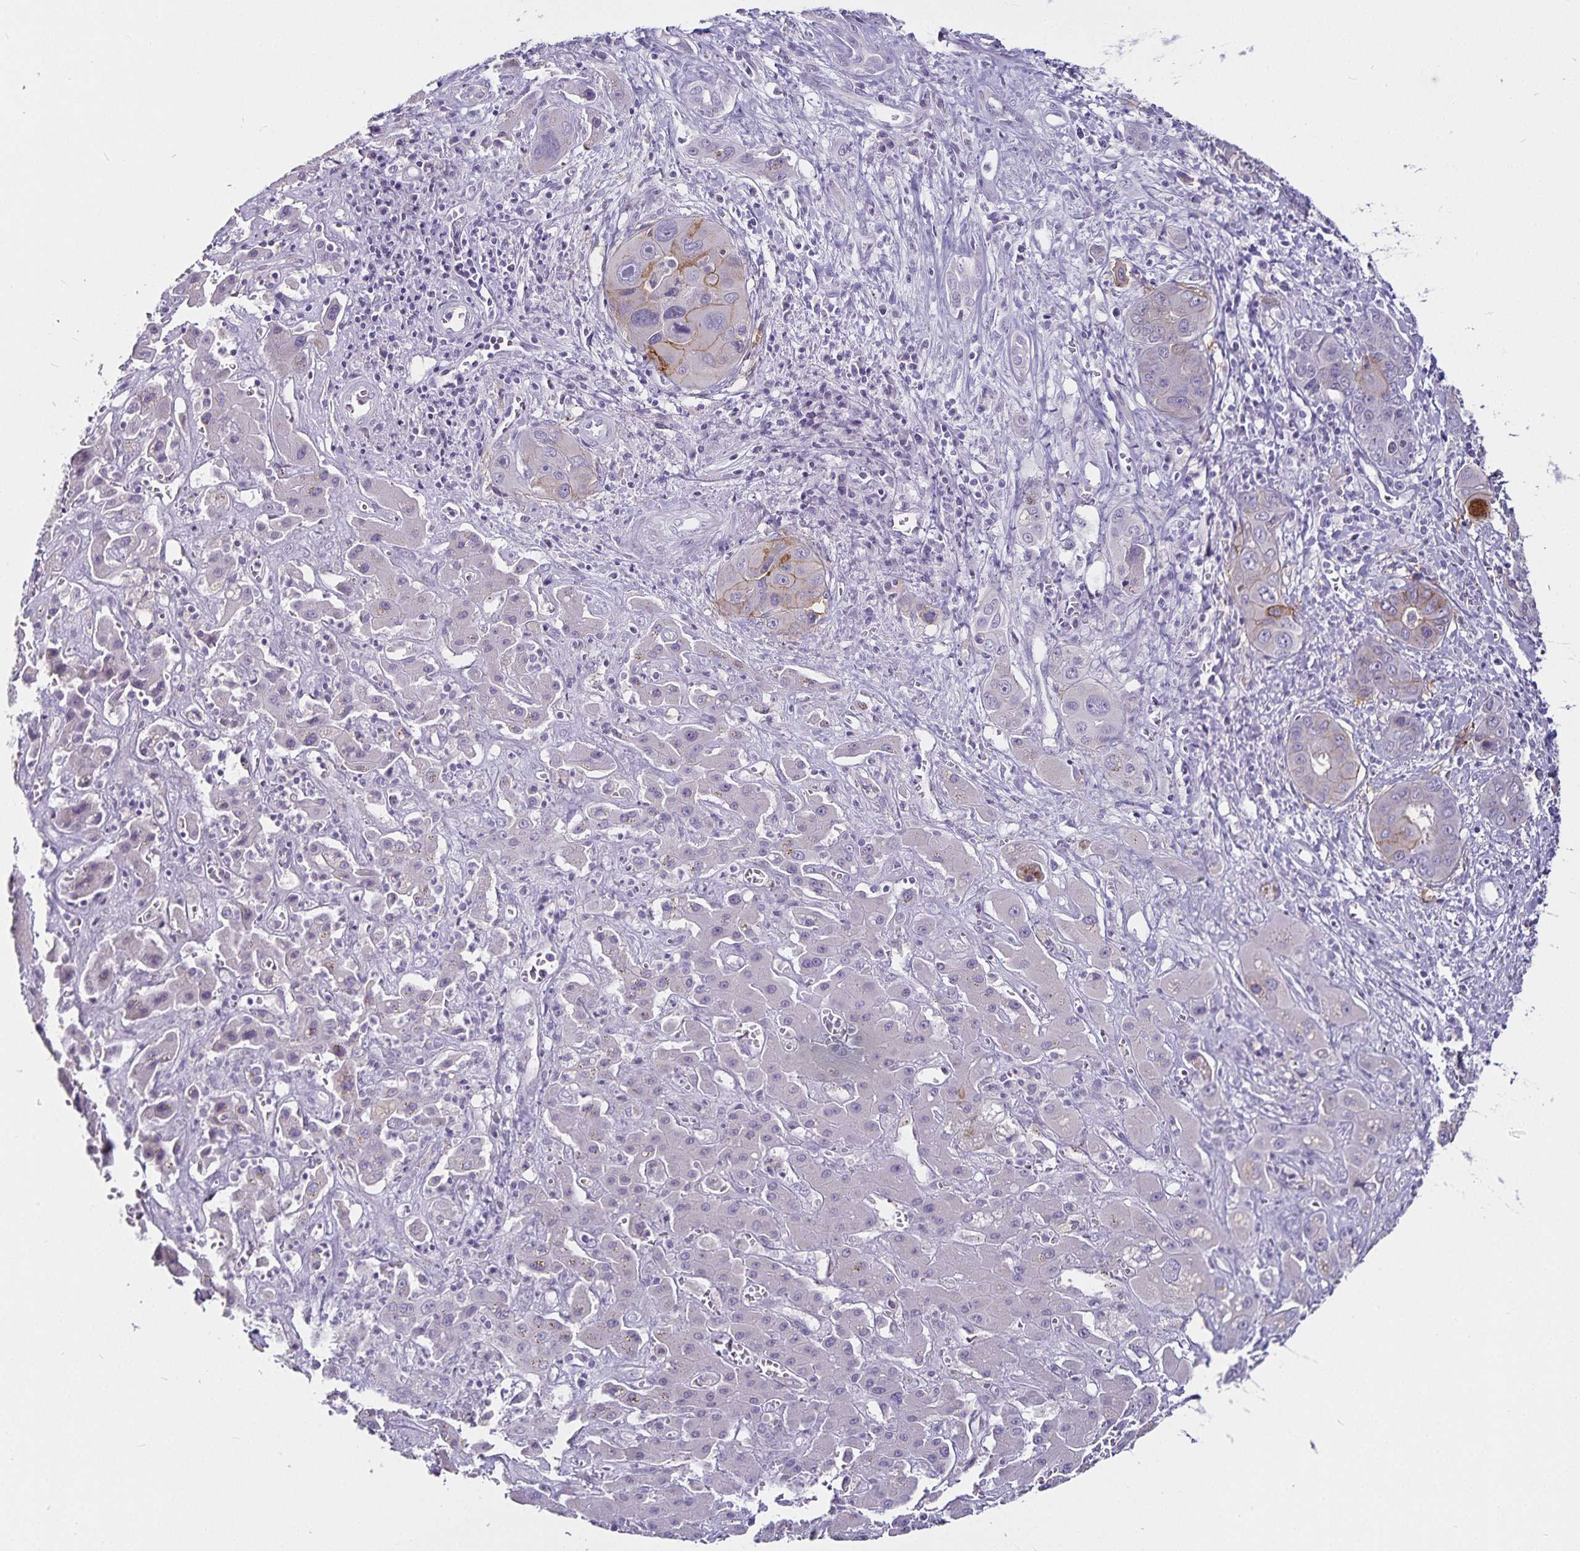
{"staining": {"intensity": "moderate", "quantity": "<25%", "location": "cytoplasmic/membranous"}, "tissue": "liver cancer", "cell_type": "Tumor cells", "image_type": "cancer", "snomed": [{"axis": "morphology", "description": "Cholangiocarcinoma"}, {"axis": "topography", "description": "Liver"}], "caption": "This image reveals cholangiocarcinoma (liver) stained with immunohistochemistry (IHC) to label a protein in brown. The cytoplasmic/membranous of tumor cells show moderate positivity for the protein. Nuclei are counter-stained blue.", "gene": "CA12", "patient": {"sex": "male", "age": 67}}